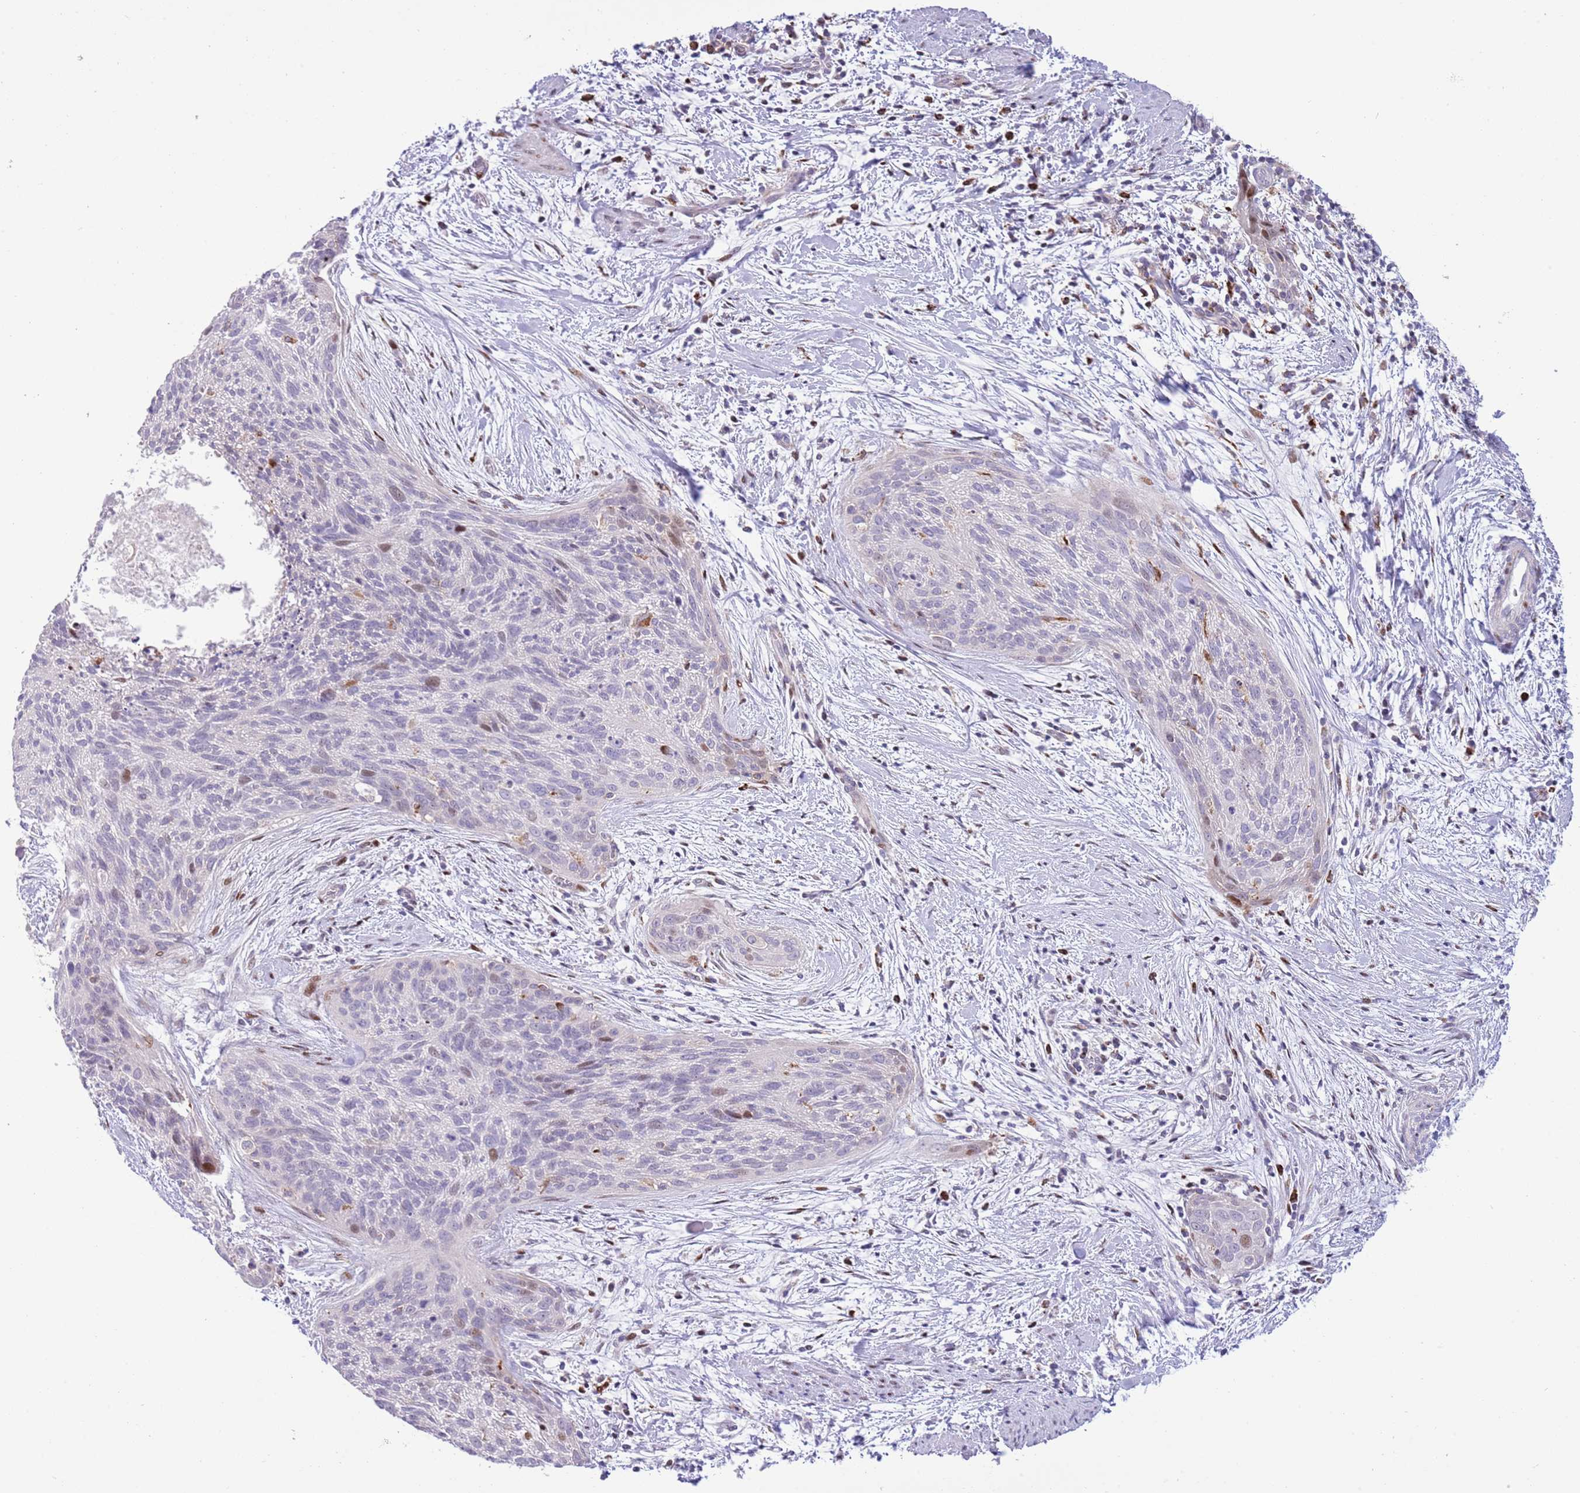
{"staining": {"intensity": "moderate", "quantity": "<25%", "location": "nuclear"}, "tissue": "cervical cancer", "cell_type": "Tumor cells", "image_type": "cancer", "snomed": [{"axis": "morphology", "description": "Squamous cell carcinoma, NOS"}, {"axis": "topography", "description": "Cervix"}], "caption": "Immunohistochemical staining of cervical cancer displays low levels of moderate nuclear protein expression in approximately <25% of tumor cells.", "gene": "ANO8", "patient": {"sex": "female", "age": 55}}